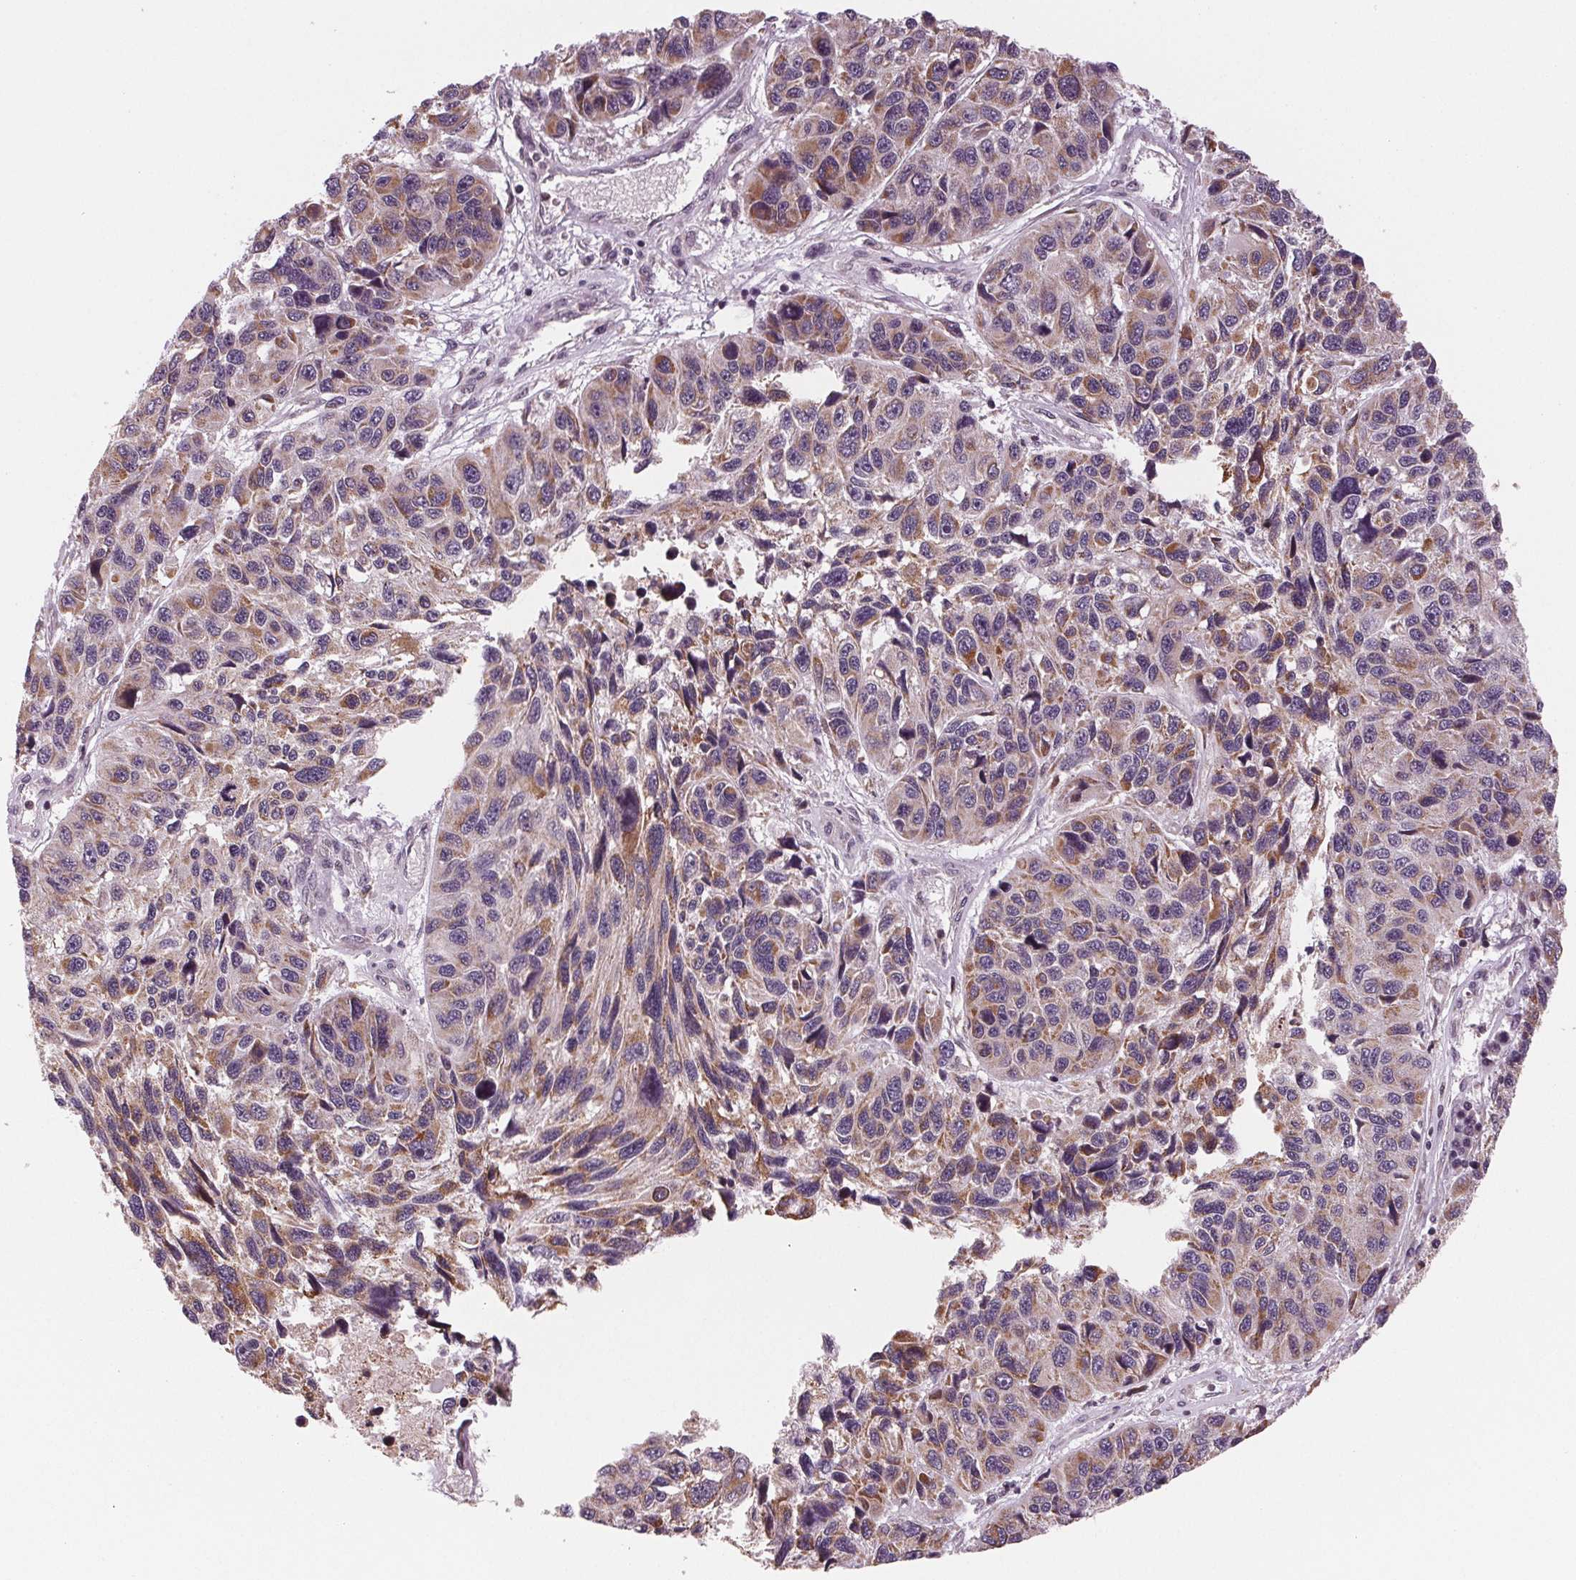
{"staining": {"intensity": "weak", "quantity": "25%-75%", "location": "cytoplasmic/membranous"}, "tissue": "melanoma", "cell_type": "Tumor cells", "image_type": "cancer", "snomed": [{"axis": "morphology", "description": "Malignant melanoma, NOS"}, {"axis": "topography", "description": "Skin"}], "caption": "There is low levels of weak cytoplasmic/membranous staining in tumor cells of malignant melanoma, as demonstrated by immunohistochemical staining (brown color).", "gene": "STAT3", "patient": {"sex": "male", "age": 53}}